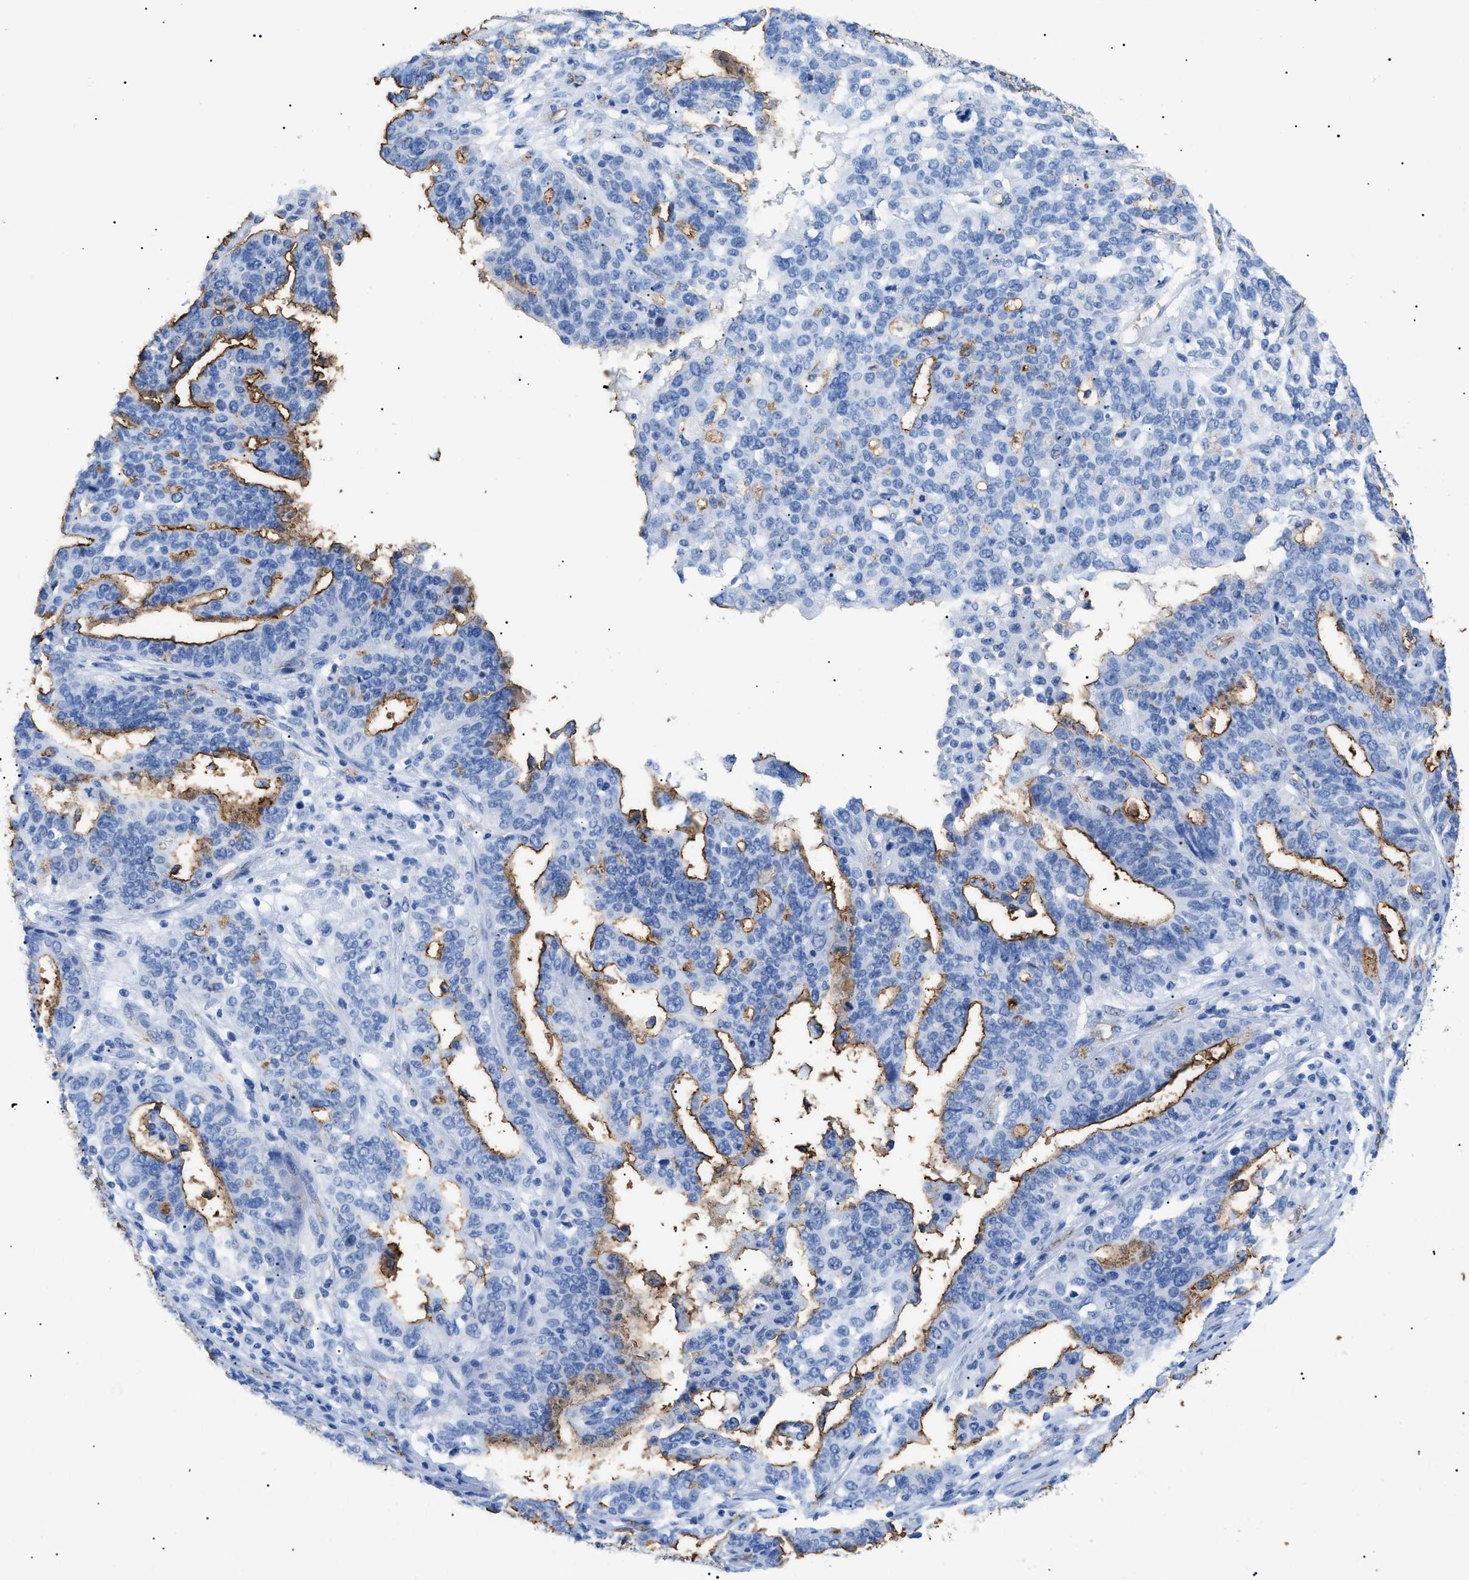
{"staining": {"intensity": "moderate", "quantity": "25%-75%", "location": "cytoplasmic/membranous"}, "tissue": "ovarian cancer", "cell_type": "Tumor cells", "image_type": "cancer", "snomed": [{"axis": "morphology", "description": "Cystadenocarcinoma, serous, NOS"}, {"axis": "topography", "description": "Ovary"}], "caption": "Human ovarian cancer stained with a protein marker exhibits moderate staining in tumor cells.", "gene": "PODXL", "patient": {"sex": "female", "age": 59}}